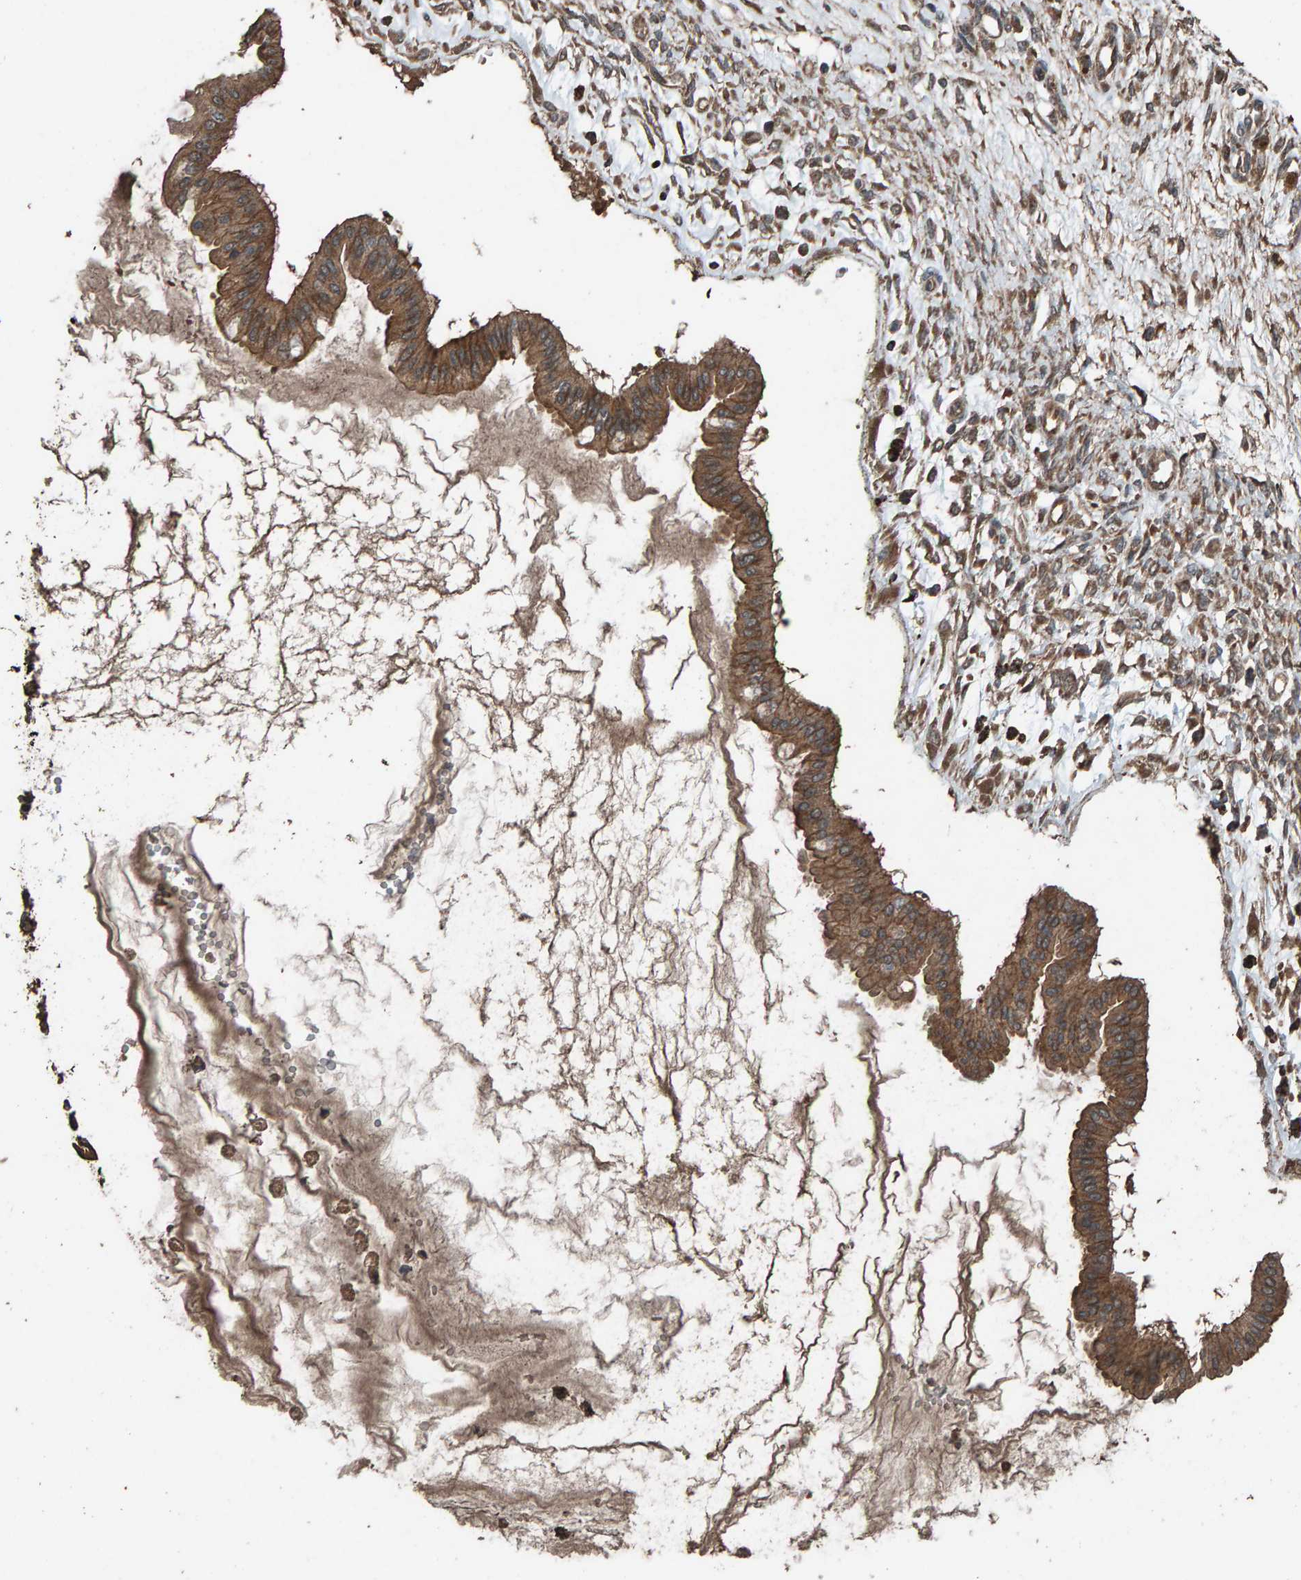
{"staining": {"intensity": "strong", "quantity": ">75%", "location": "cytoplasmic/membranous"}, "tissue": "ovarian cancer", "cell_type": "Tumor cells", "image_type": "cancer", "snomed": [{"axis": "morphology", "description": "Cystadenocarcinoma, mucinous, NOS"}, {"axis": "topography", "description": "Ovary"}], "caption": "The immunohistochemical stain highlights strong cytoplasmic/membranous expression in tumor cells of ovarian mucinous cystadenocarcinoma tissue. The staining was performed using DAB to visualize the protein expression in brown, while the nuclei were stained in blue with hematoxylin (Magnification: 20x).", "gene": "DUS1L", "patient": {"sex": "female", "age": 73}}